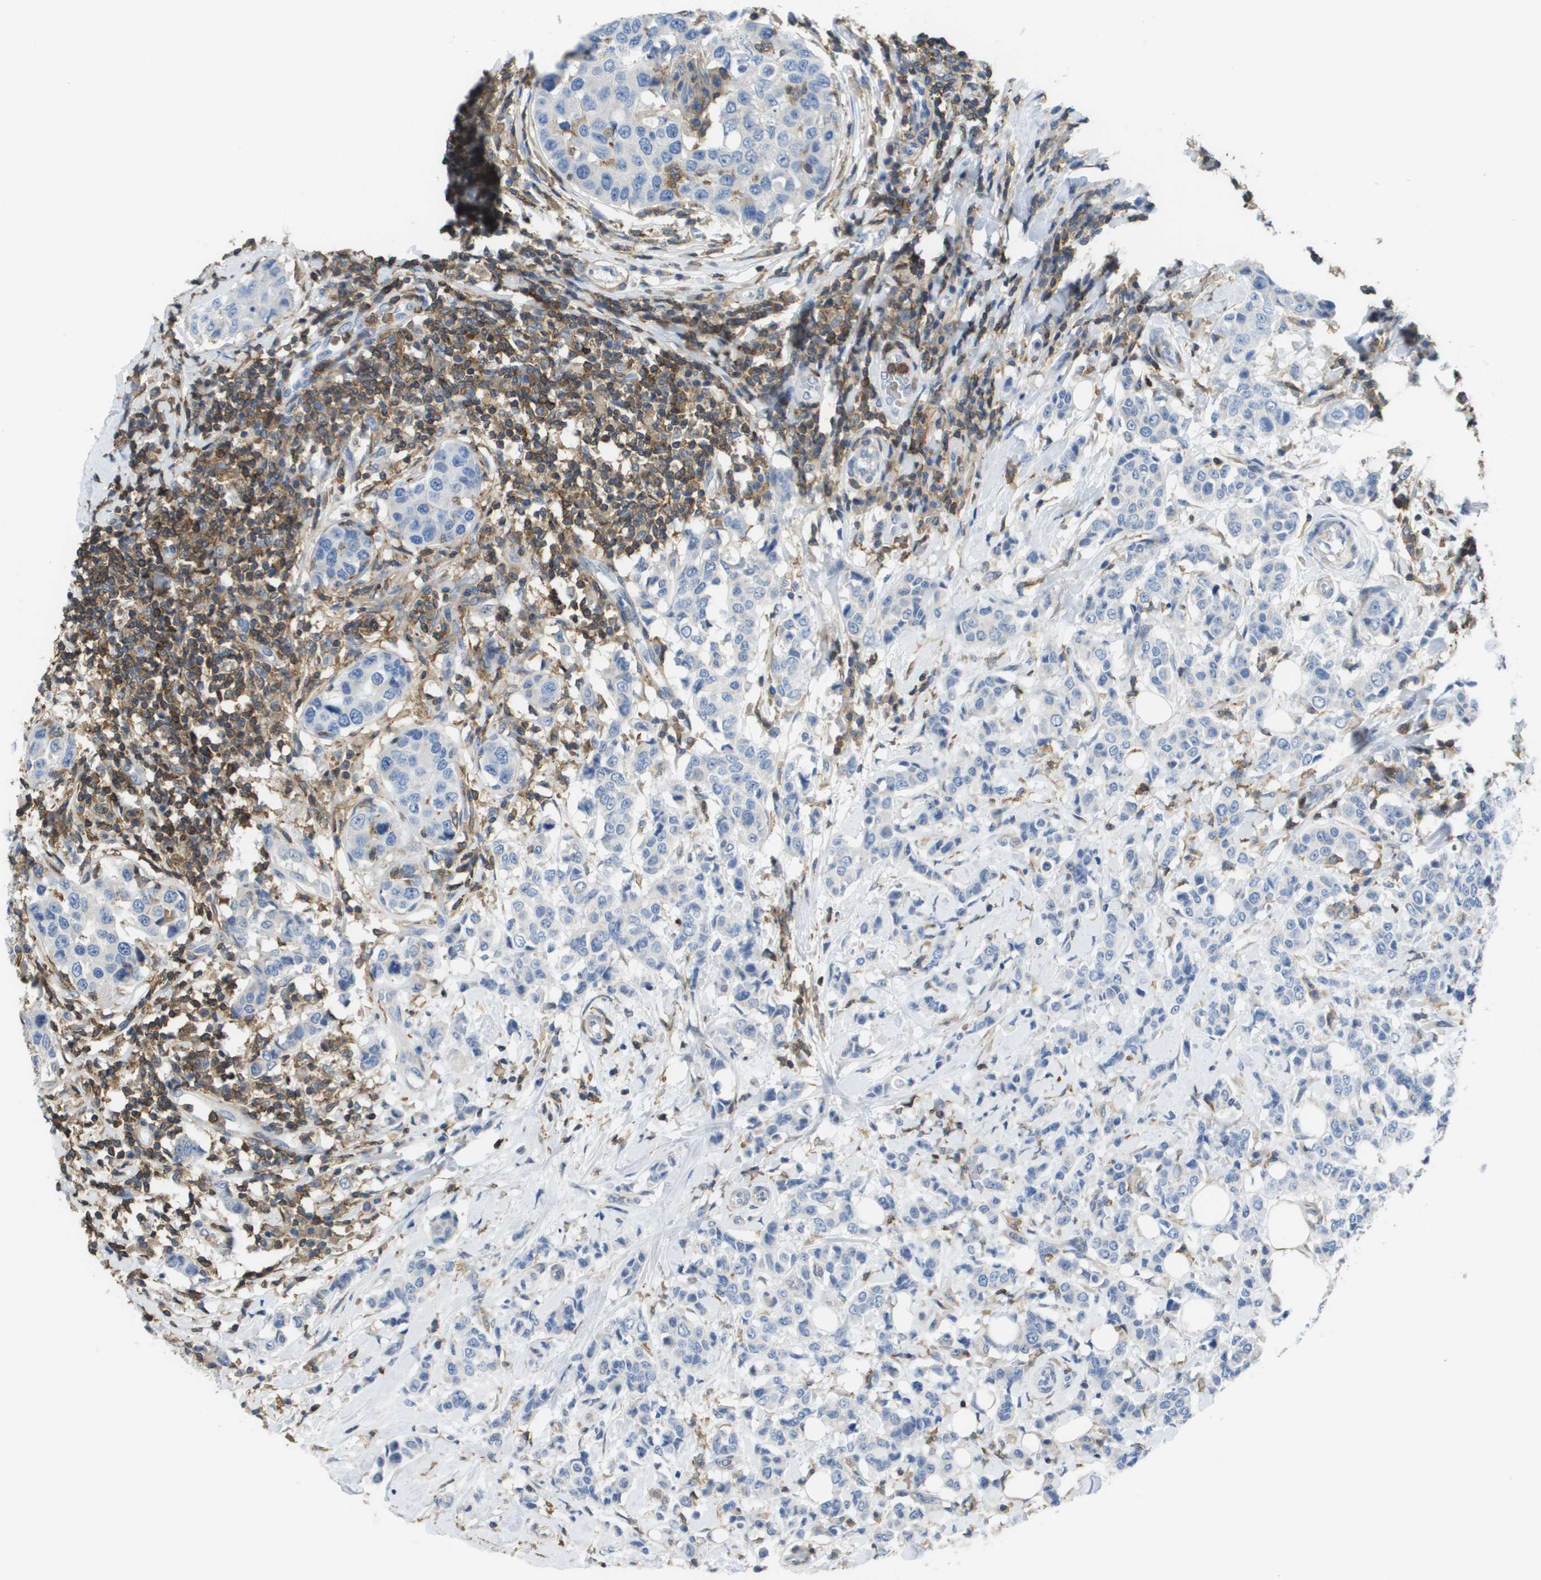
{"staining": {"intensity": "negative", "quantity": "none", "location": "none"}, "tissue": "breast cancer", "cell_type": "Tumor cells", "image_type": "cancer", "snomed": [{"axis": "morphology", "description": "Duct carcinoma"}, {"axis": "topography", "description": "Breast"}], "caption": "This is a micrograph of IHC staining of breast cancer (invasive ductal carcinoma), which shows no positivity in tumor cells. The staining is performed using DAB brown chromogen with nuclei counter-stained in using hematoxylin.", "gene": "RCSD1", "patient": {"sex": "female", "age": 27}}